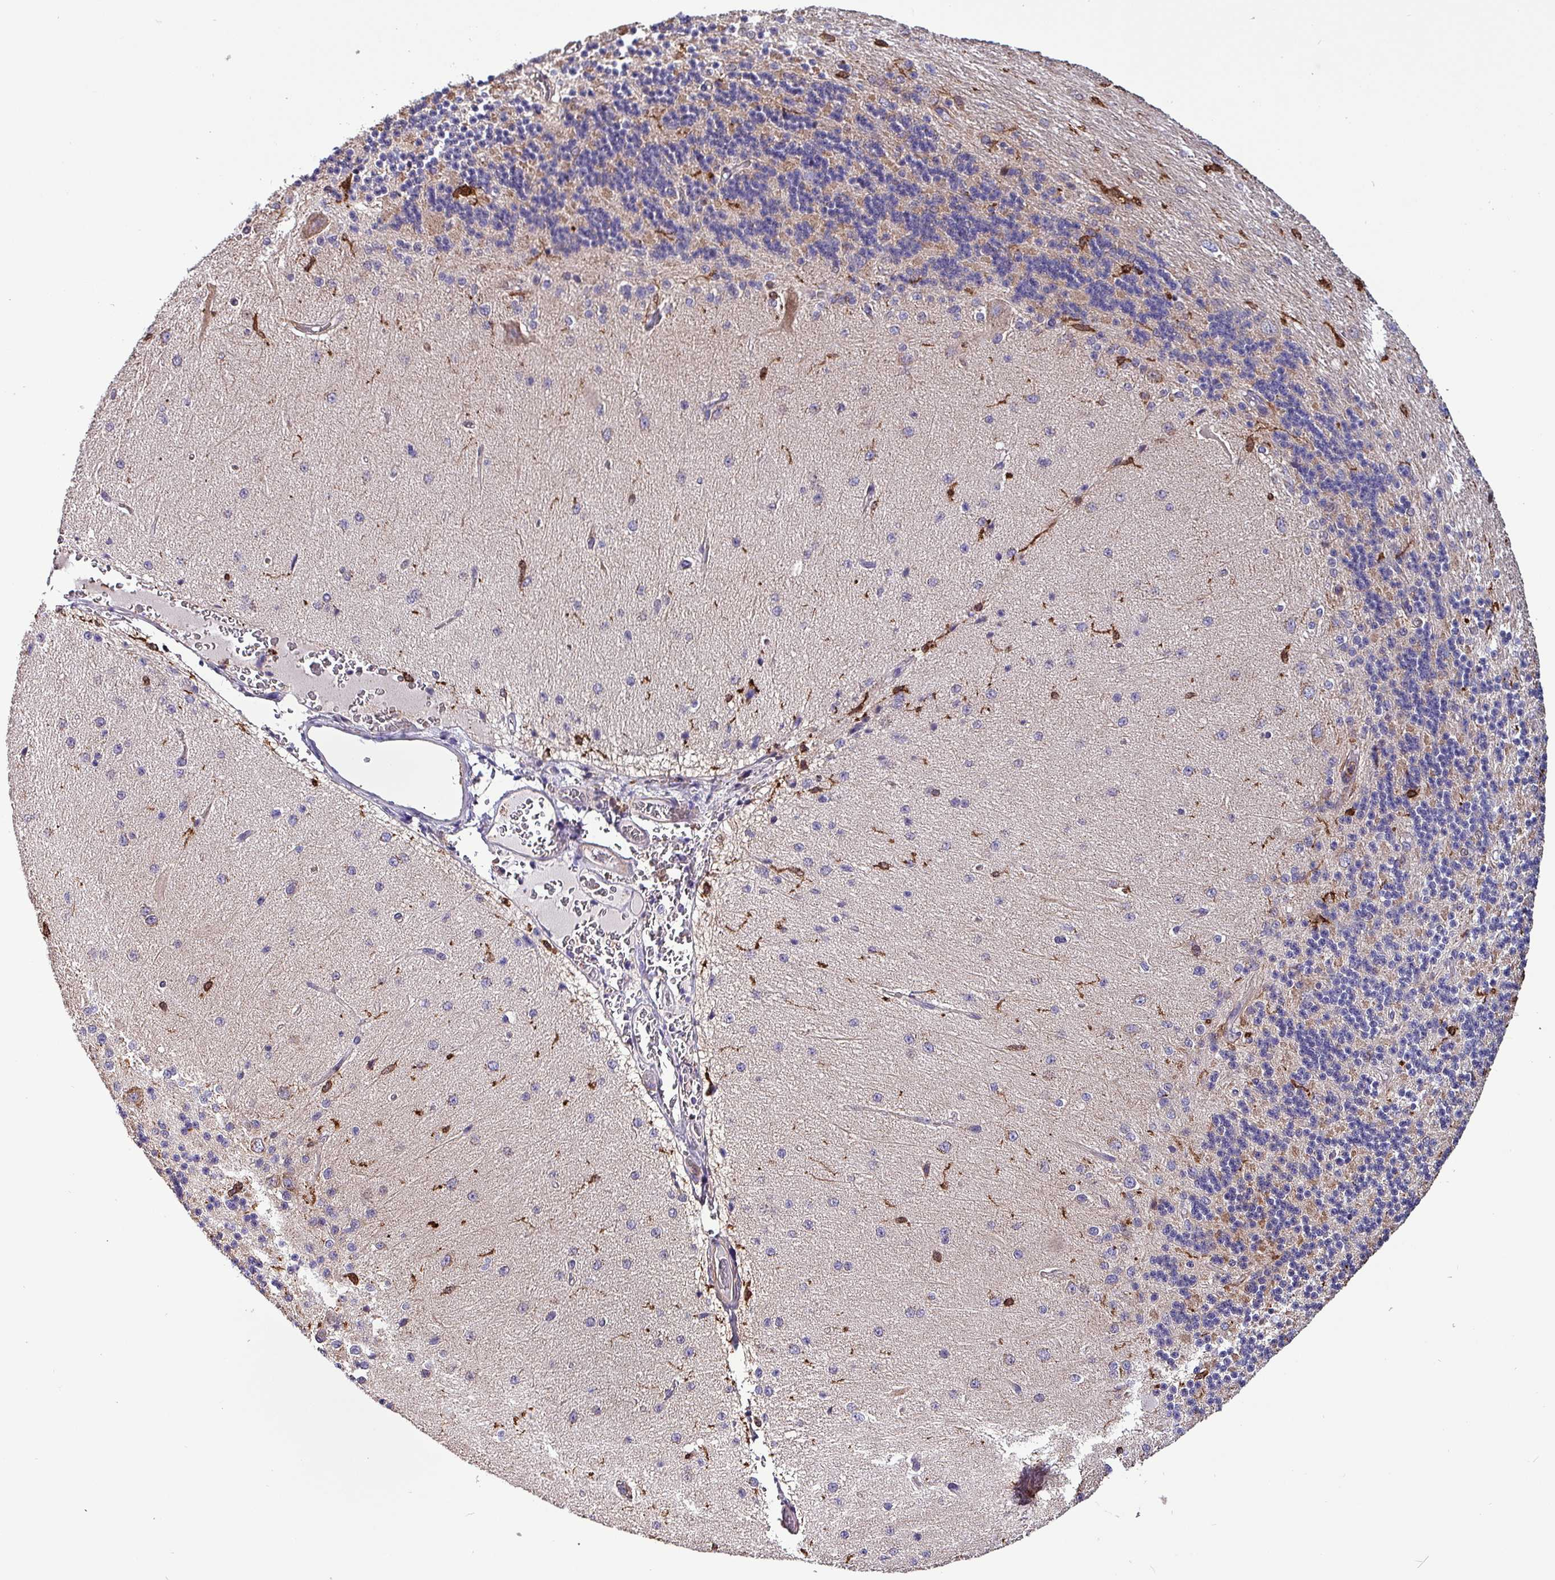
{"staining": {"intensity": "moderate", "quantity": "<25%", "location": "cytoplasmic/membranous"}, "tissue": "cerebellum", "cell_type": "Cells in granular layer", "image_type": "normal", "snomed": [{"axis": "morphology", "description": "Normal tissue, NOS"}, {"axis": "topography", "description": "Cerebellum"}], "caption": "High-magnification brightfield microscopy of unremarkable cerebellum stained with DAB (brown) and counterstained with hematoxylin (blue). cells in granular layer exhibit moderate cytoplasmic/membranous staining is appreciated in about<25% of cells.", "gene": "SCIN", "patient": {"sex": "female", "age": 29}}